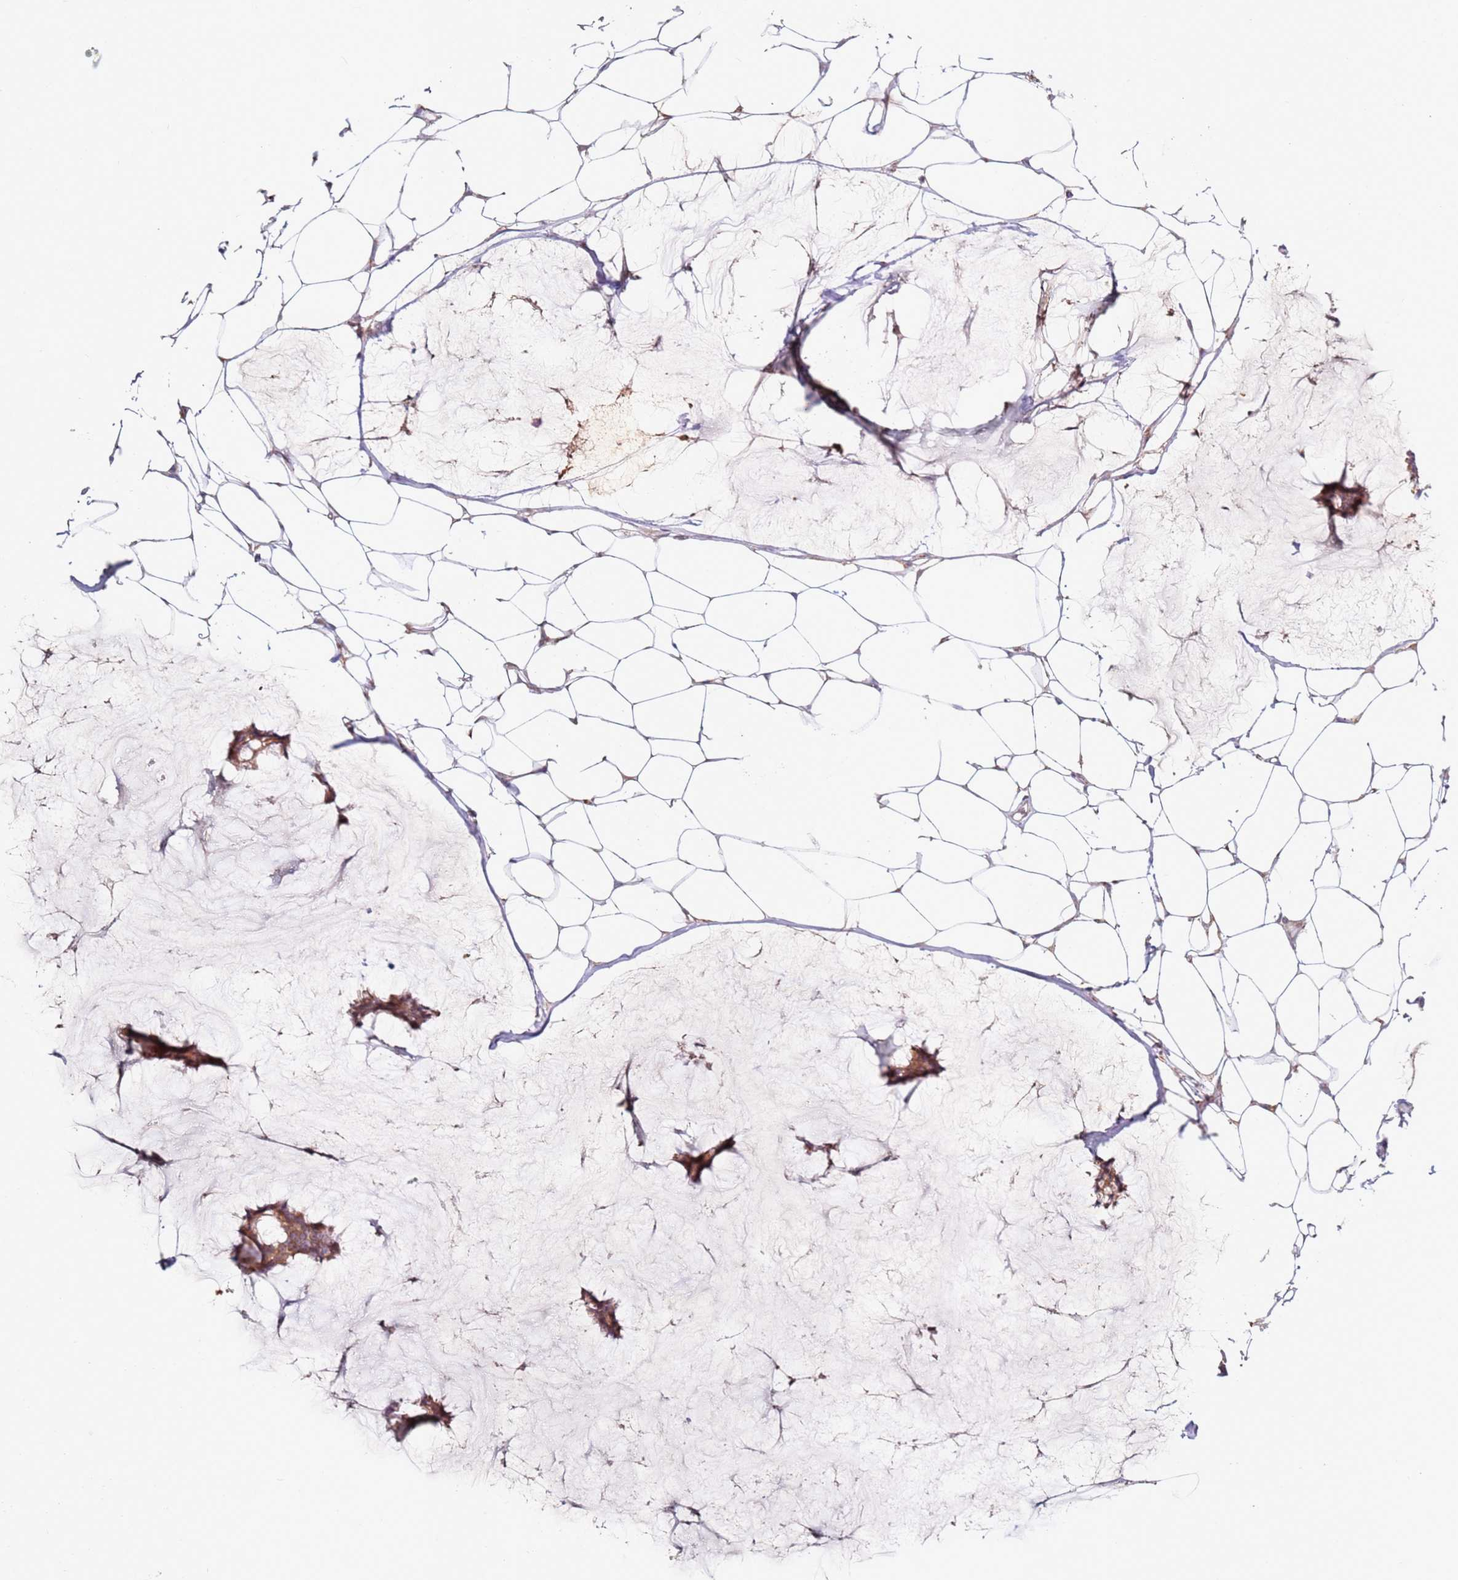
{"staining": {"intensity": "moderate", "quantity": ">75%", "location": "cytoplasmic/membranous"}, "tissue": "breast cancer", "cell_type": "Tumor cells", "image_type": "cancer", "snomed": [{"axis": "morphology", "description": "Duct carcinoma"}, {"axis": "topography", "description": "Breast"}], "caption": "Protein expression analysis of human breast invasive ductal carcinoma reveals moderate cytoplasmic/membranous positivity in approximately >75% of tumor cells.", "gene": "CNOT9", "patient": {"sex": "female", "age": 93}}